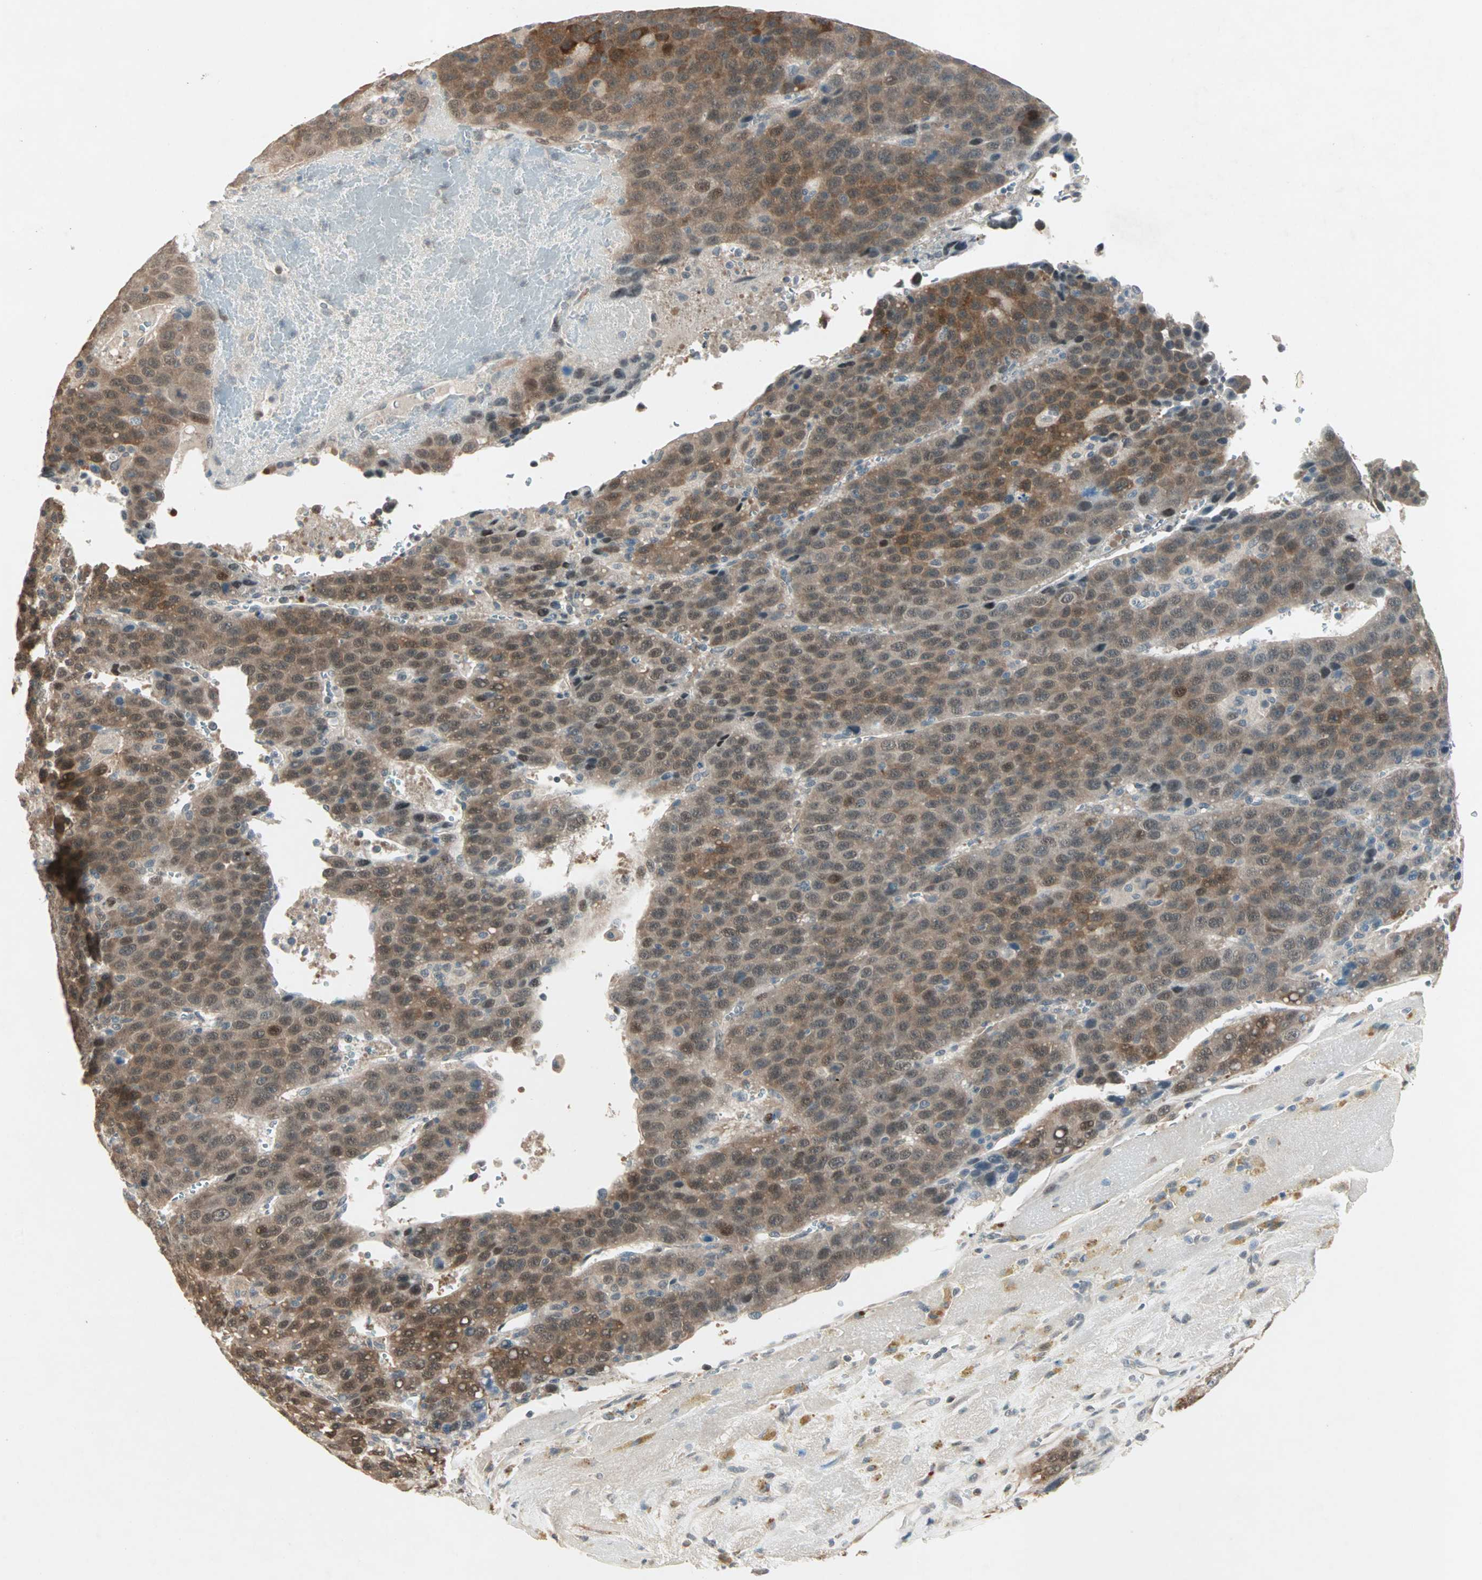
{"staining": {"intensity": "strong", "quantity": ">75%", "location": "cytoplasmic/membranous,nuclear"}, "tissue": "liver cancer", "cell_type": "Tumor cells", "image_type": "cancer", "snomed": [{"axis": "morphology", "description": "Carcinoma, Hepatocellular, NOS"}, {"axis": "topography", "description": "Liver"}], "caption": "Brown immunohistochemical staining in liver hepatocellular carcinoma reveals strong cytoplasmic/membranous and nuclear expression in about >75% of tumor cells.", "gene": "RTL6", "patient": {"sex": "female", "age": 53}}